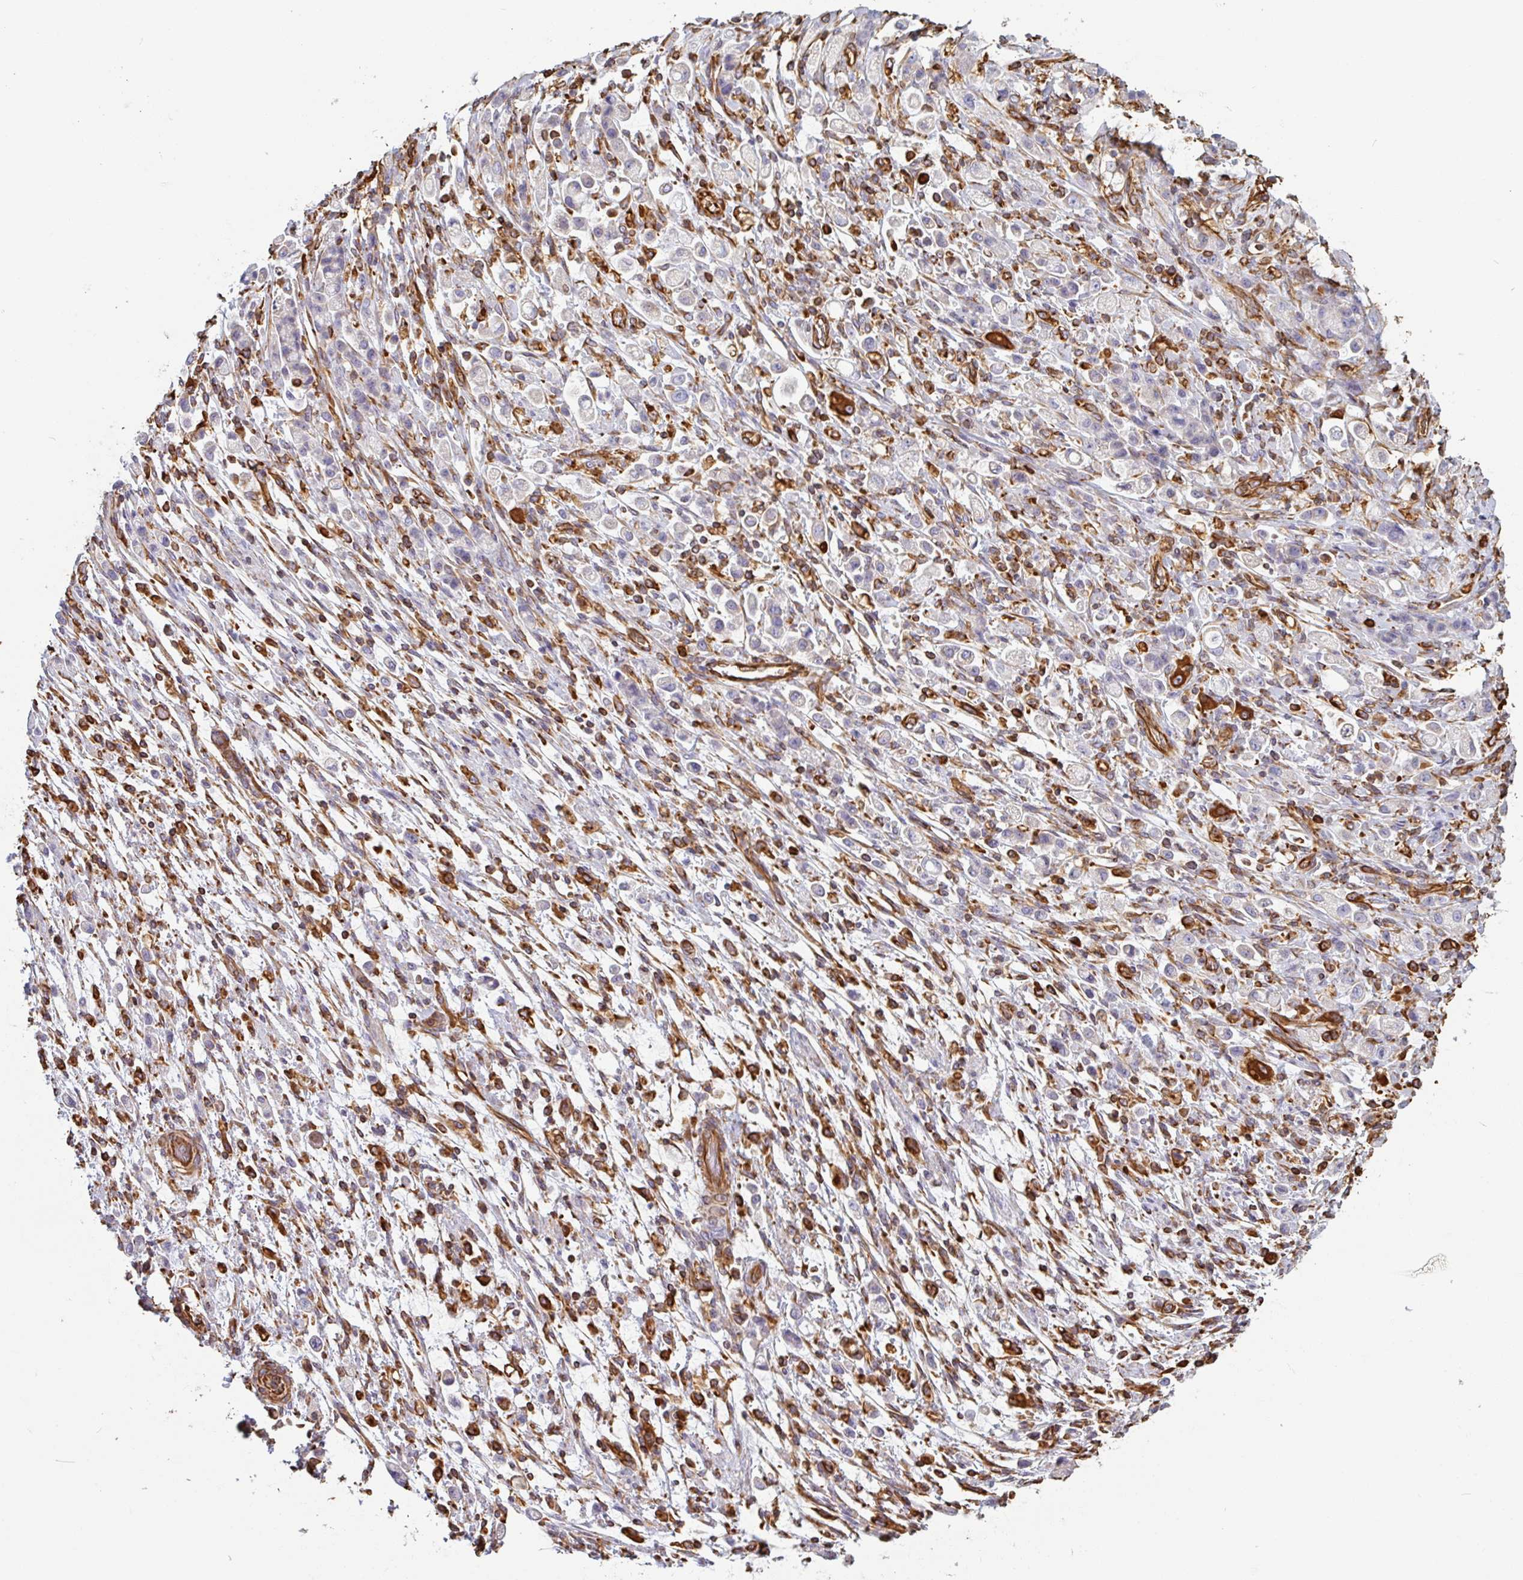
{"staining": {"intensity": "negative", "quantity": "none", "location": "none"}, "tissue": "stomach cancer", "cell_type": "Tumor cells", "image_type": "cancer", "snomed": [{"axis": "morphology", "description": "Adenocarcinoma, NOS"}, {"axis": "topography", "description": "Stomach"}], "caption": "Immunohistochemistry of stomach cancer demonstrates no staining in tumor cells.", "gene": "PPFIA1", "patient": {"sex": "female", "age": 60}}